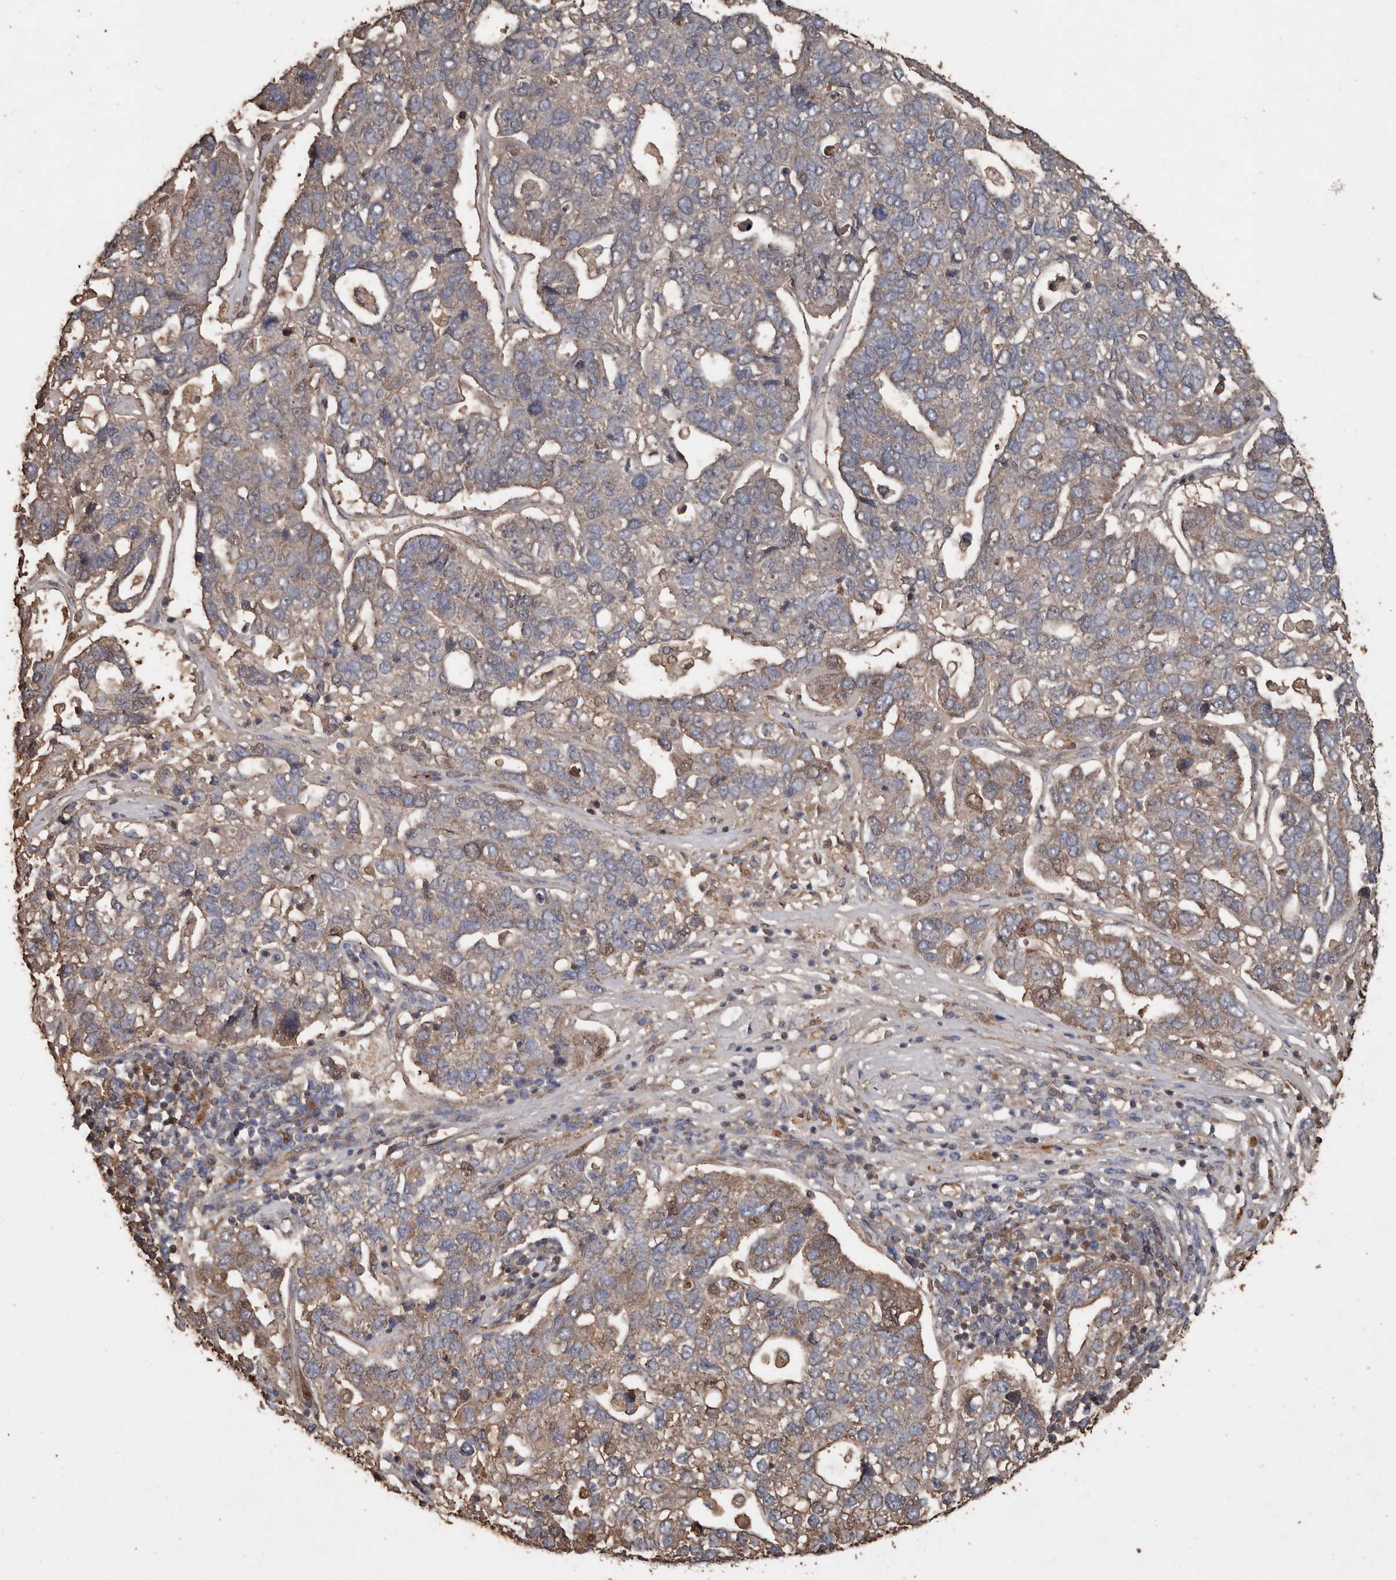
{"staining": {"intensity": "weak", "quantity": "<25%", "location": "cytoplasmic/membranous"}, "tissue": "pancreatic cancer", "cell_type": "Tumor cells", "image_type": "cancer", "snomed": [{"axis": "morphology", "description": "Adenocarcinoma, NOS"}, {"axis": "topography", "description": "Pancreas"}], "caption": "A high-resolution histopathology image shows IHC staining of pancreatic adenocarcinoma, which exhibits no significant expression in tumor cells. Nuclei are stained in blue.", "gene": "RANBP17", "patient": {"sex": "female", "age": 61}}